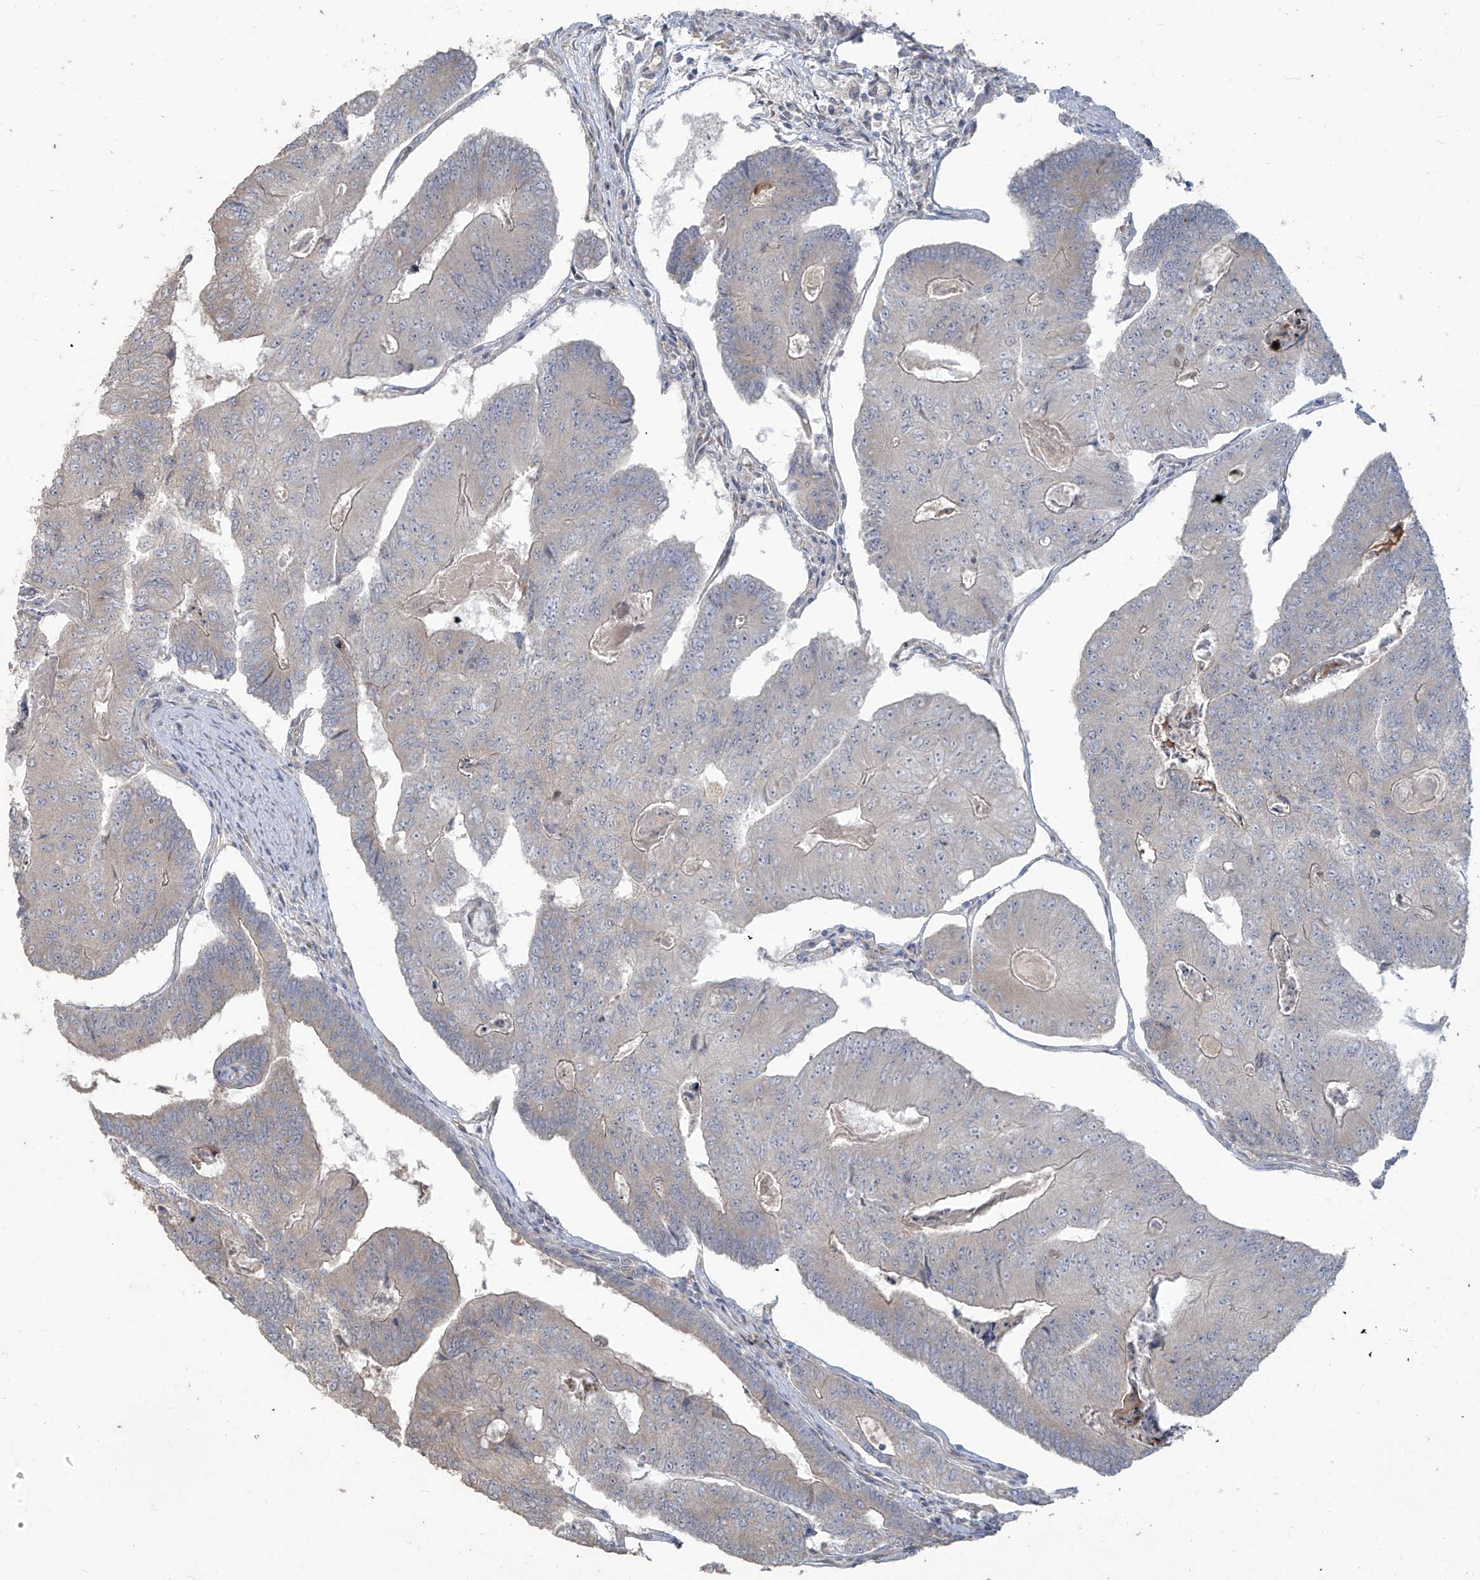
{"staining": {"intensity": "weak", "quantity": "<25%", "location": "cytoplasmic/membranous"}, "tissue": "colorectal cancer", "cell_type": "Tumor cells", "image_type": "cancer", "snomed": [{"axis": "morphology", "description": "Adenocarcinoma, NOS"}, {"axis": "topography", "description": "Colon"}], "caption": "Immunohistochemistry image of human colorectal cancer stained for a protein (brown), which shows no positivity in tumor cells. (Immunohistochemistry (ihc), brightfield microscopy, high magnification).", "gene": "MAGIX", "patient": {"sex": "female", "age": 67}}